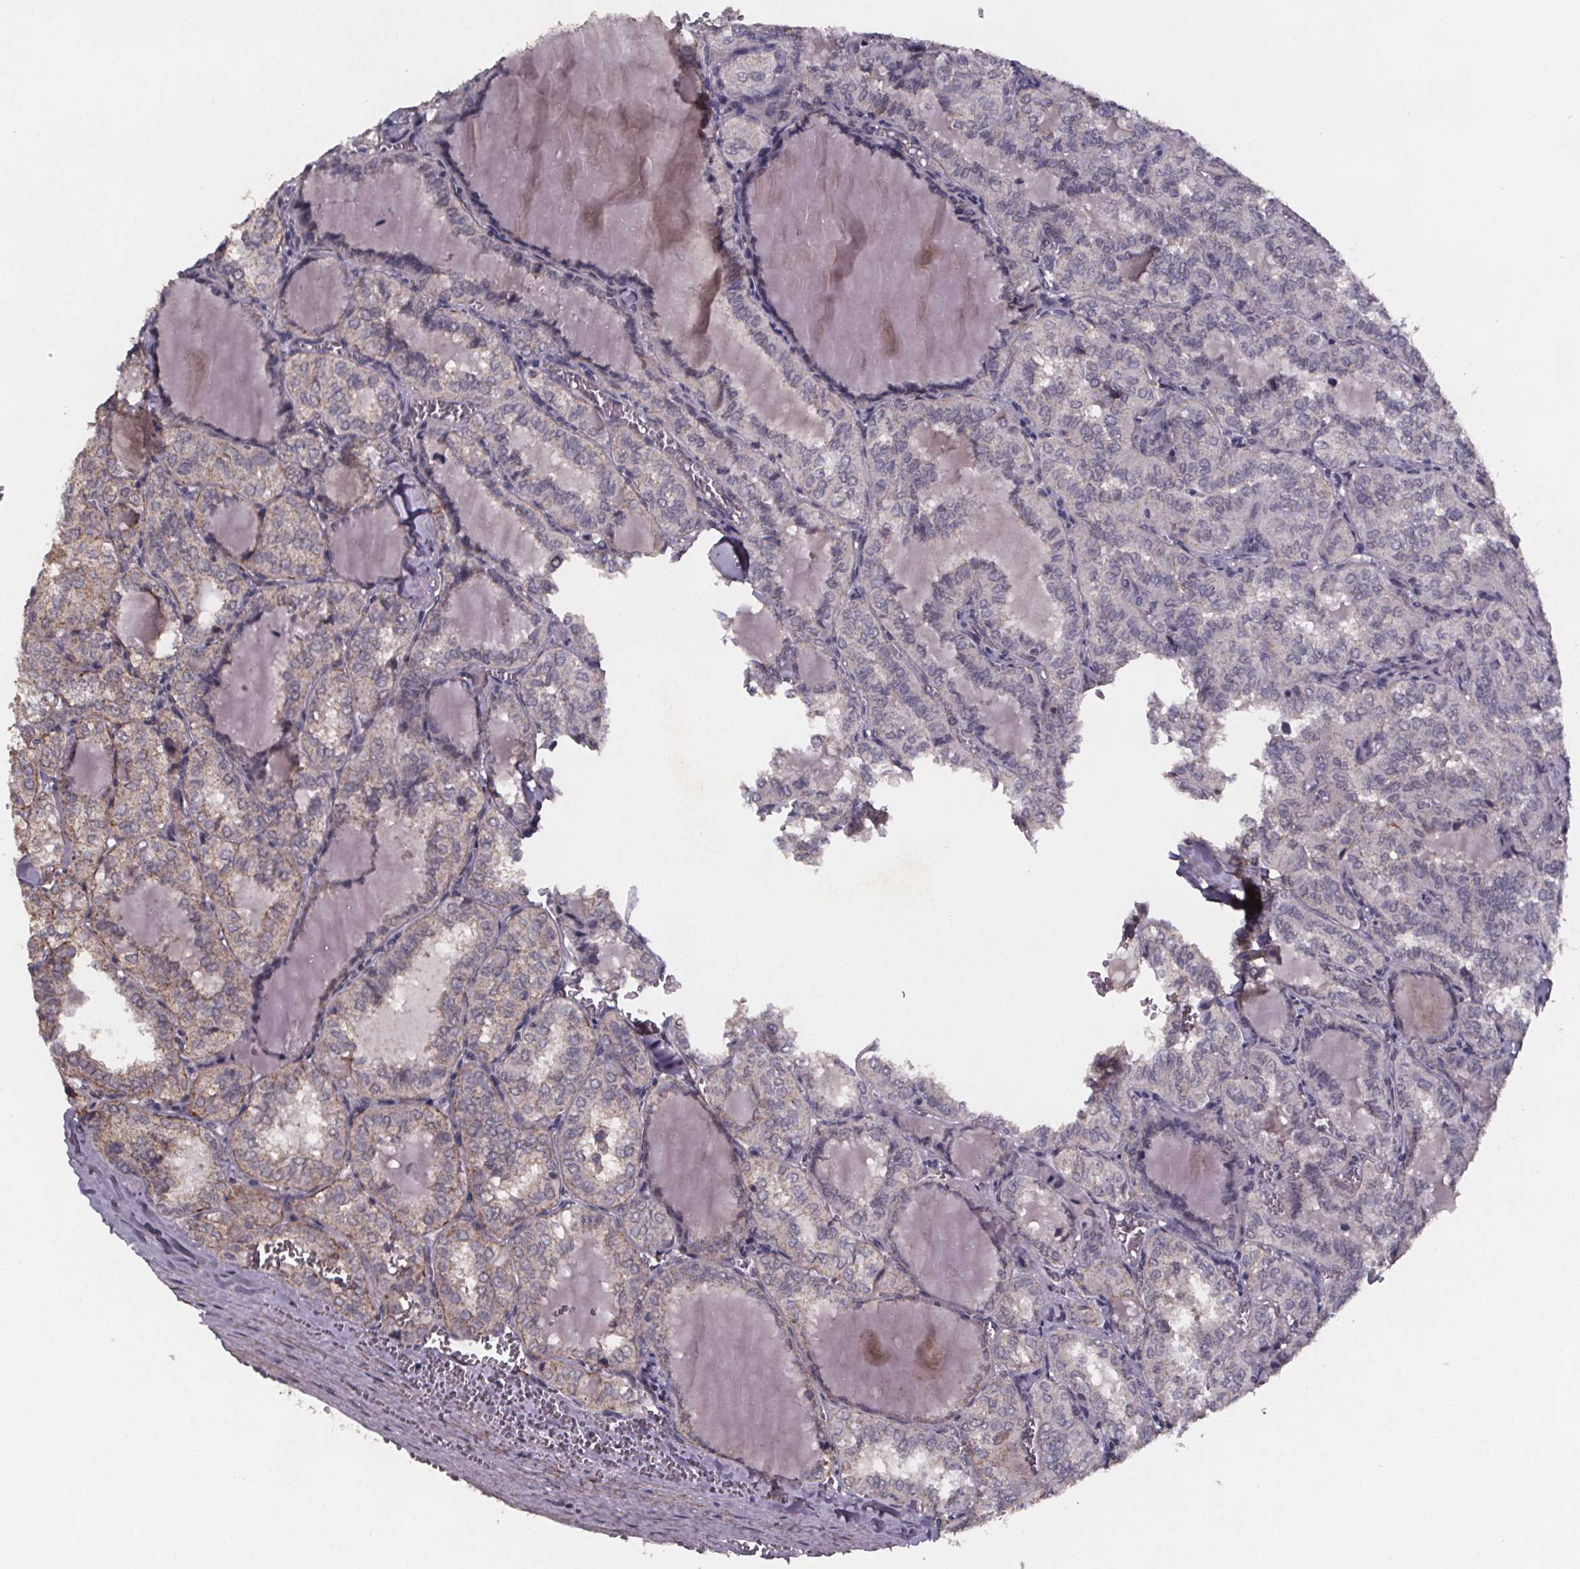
{"staining": {"intensity": "weak", "quantity": "<25%", "location": "cytoplasmic/membranous"}, "tissue": "thyroid cancer", "cell_type": "Tumor cells", "image_type": "cancer", "snomed": [{"axis": "morphology", "description": "Papillary adenocarcinoma, NOS"}, {"axis": "topography", "description": "Thyroid gland"}], "caption": "Papillary adenocarcinoma (thyroid) stained for a protein using IHC reveals no expression tumor cells.", "gene": "PALLD", "patient": {"sex": "female", "age": 41}}